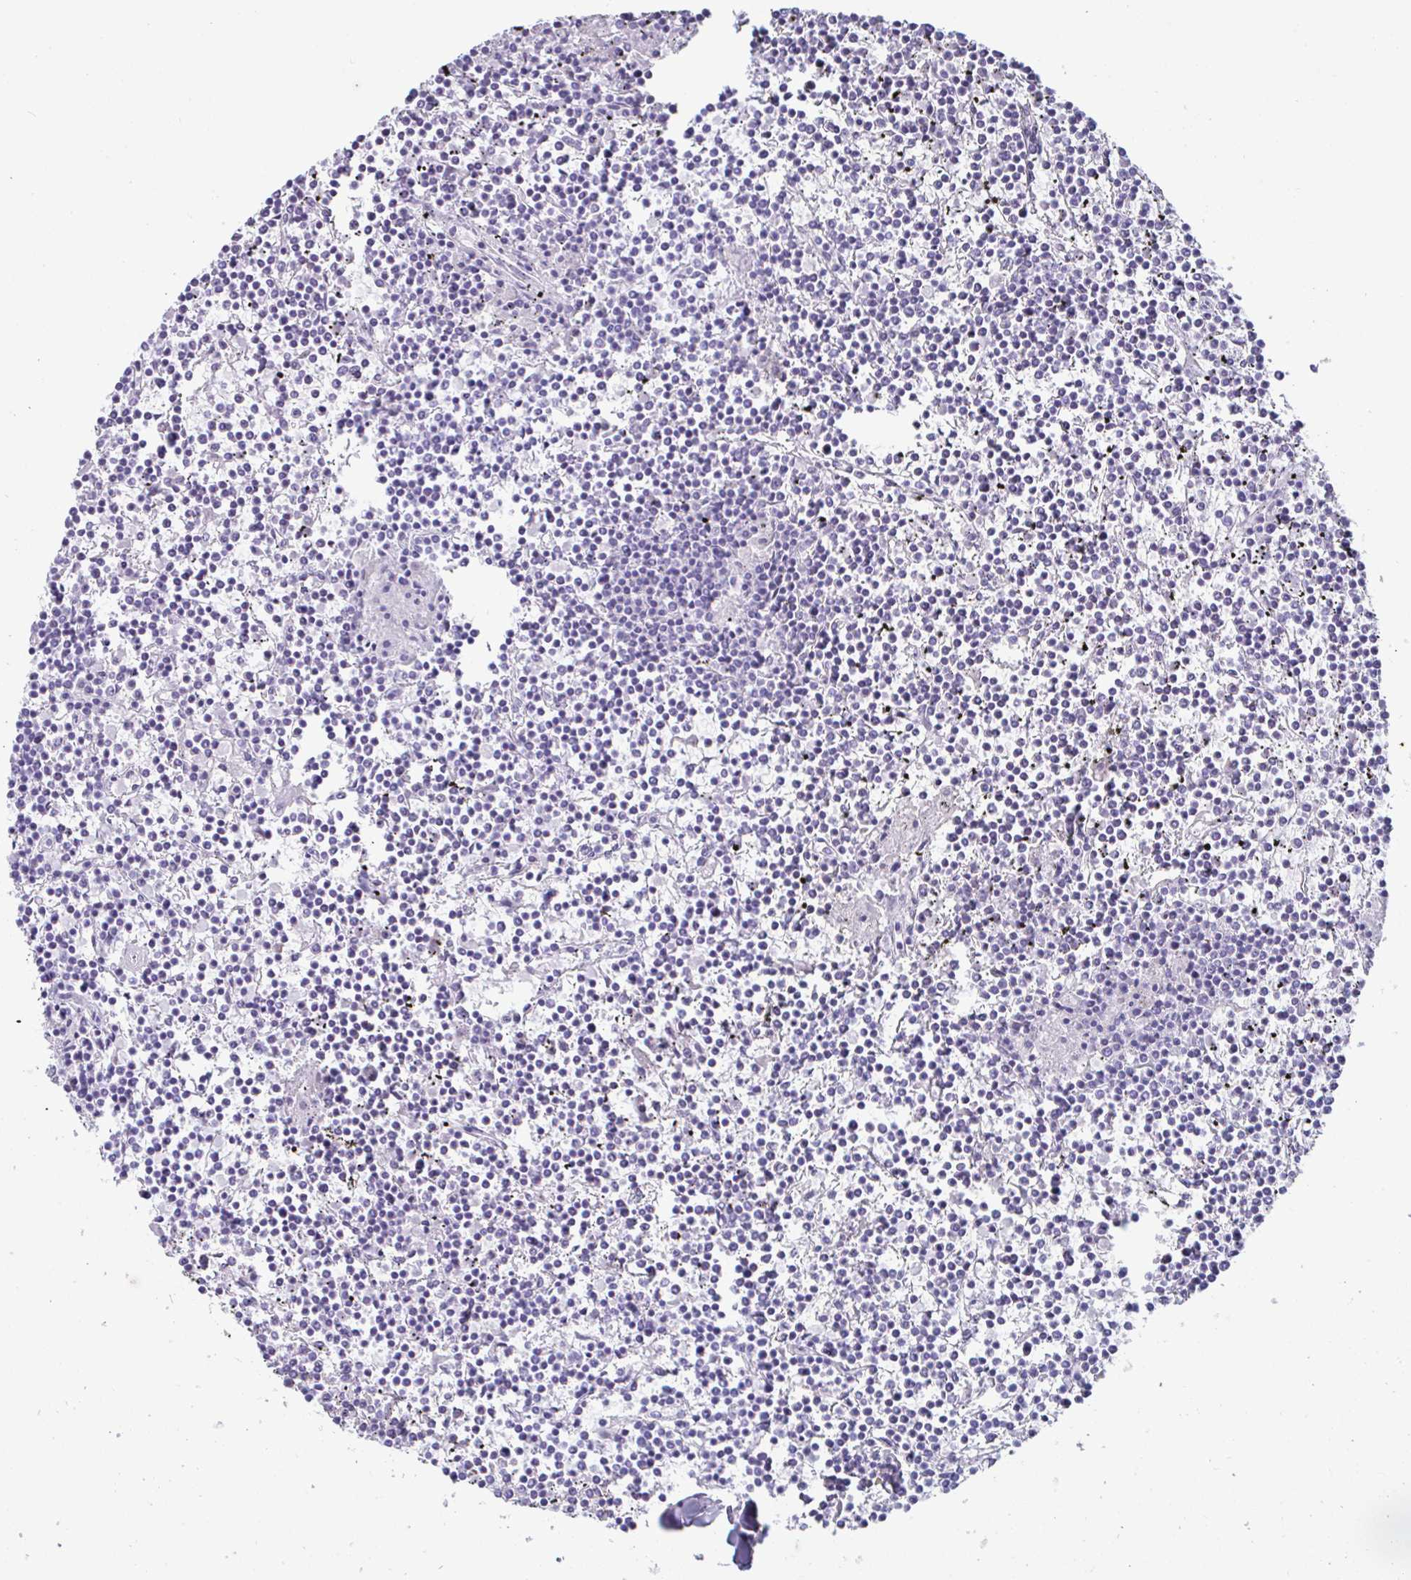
{"staining": {"intensity": "negative", "quantity": "none", "location": "none"}, "tissue": "lymphoma", "cell_type": "Tumor cells", "image_type": "cancer", "snomed": [{"axis": "morphology", "description": "Malignant lymphoma, non-Hodgkin's type, Low grade"}, {"axis": "topography", "description": "Spleen"}], "caption": "IHC of human malignant lymphoma, non-Hodgkin's type (low-grade) displays no staining in tumor cells.", "gene": "CREG2", "patient": {"sex": "female", "age": 19}}